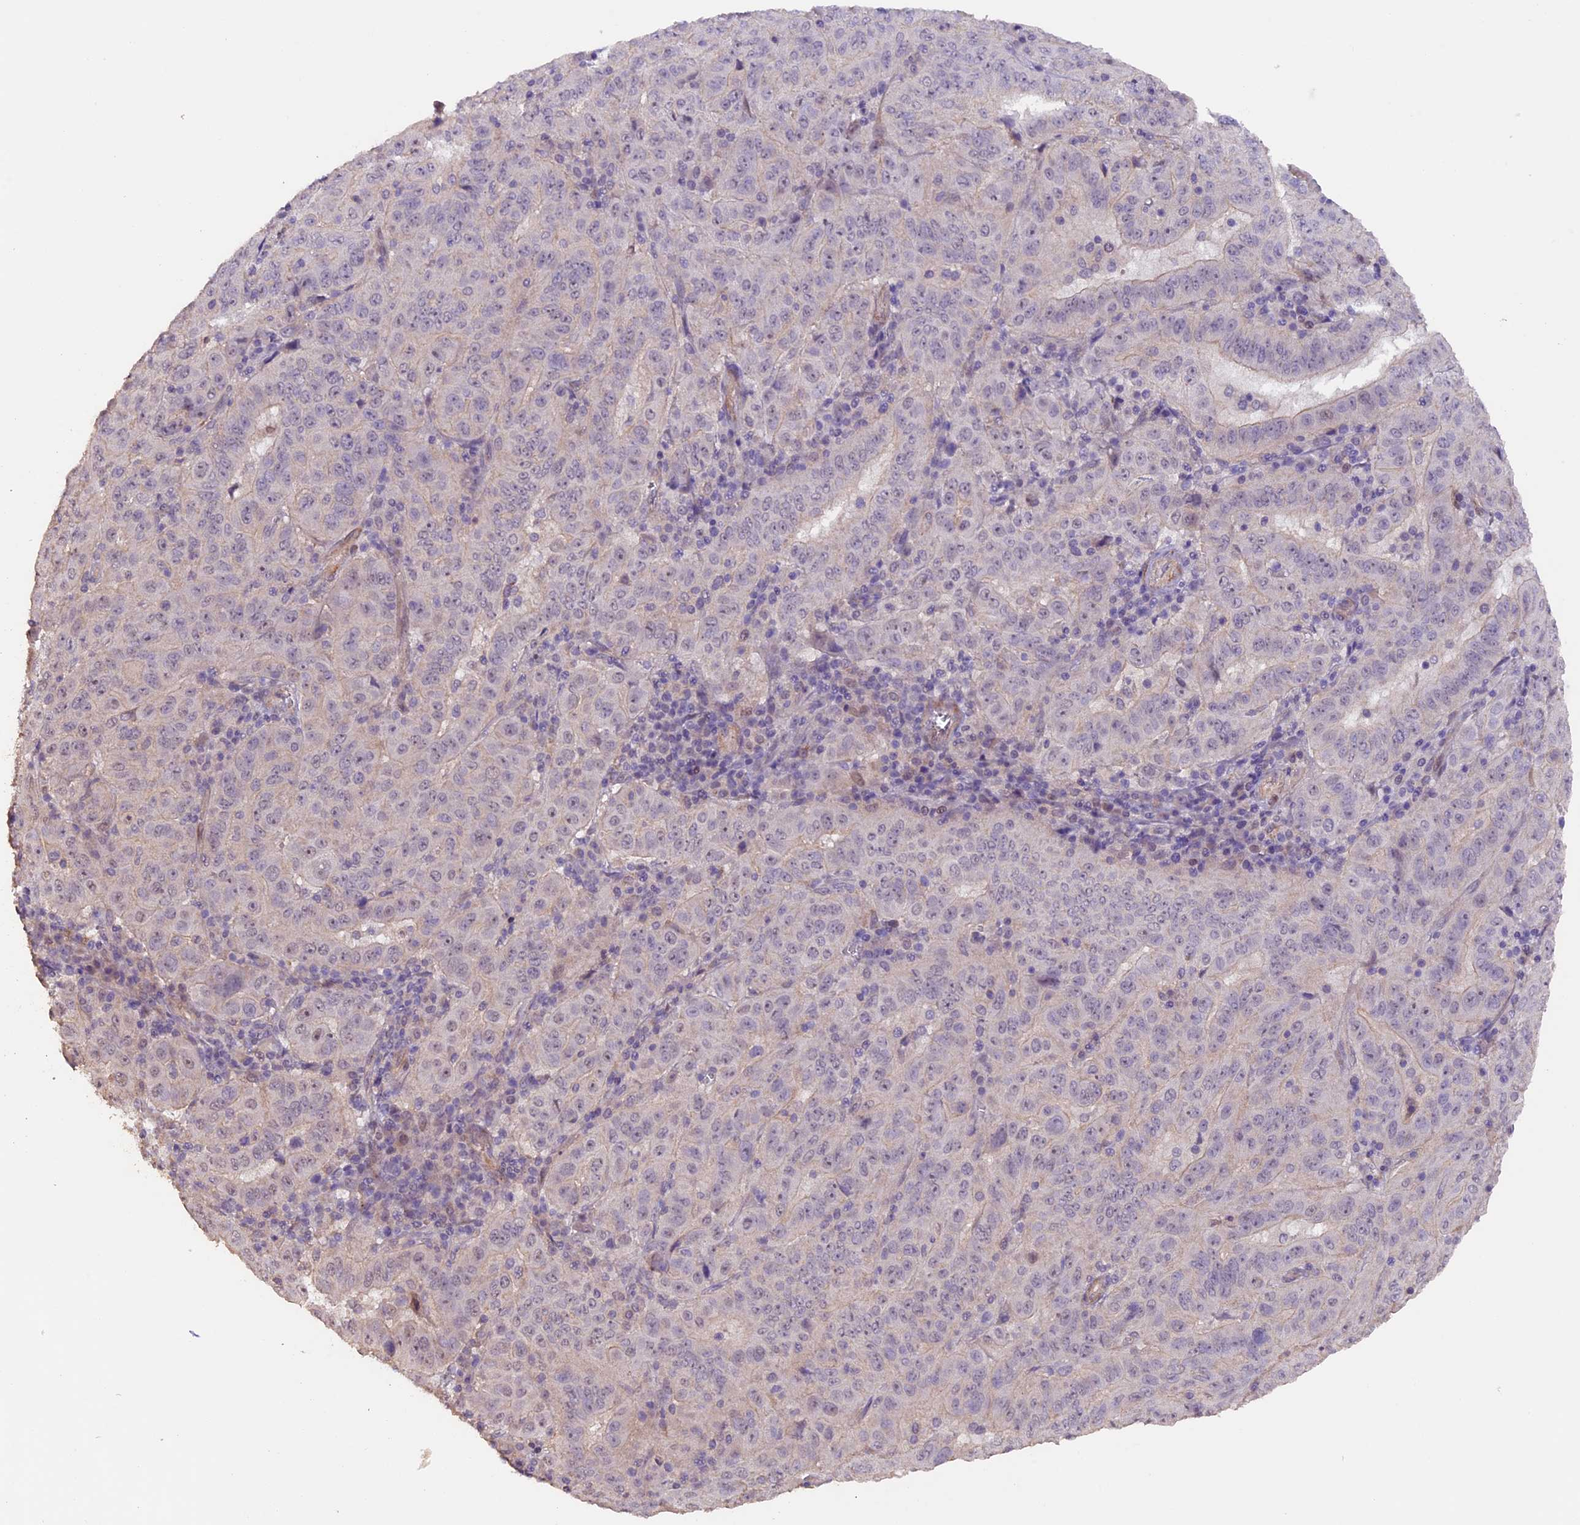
{"staining": {"intensity": "negative", "quantity": "none", "location": "none"}, "tissue": "pancreatic cancer", "cell_type": "Tumor cells", "image_type": "cancer", "snomed": [{"axis": "morphology", "description": "Adenocarcinoma, NOS"}, {"axis": "topography", "description": "Pancreas"}], "caption": "Pancreatic cancer stained for a protein using immunohistochemistry reveals no expression tumor cells.", "gene": "GNB5", "patient": {"sex": "male", "age": 63}}